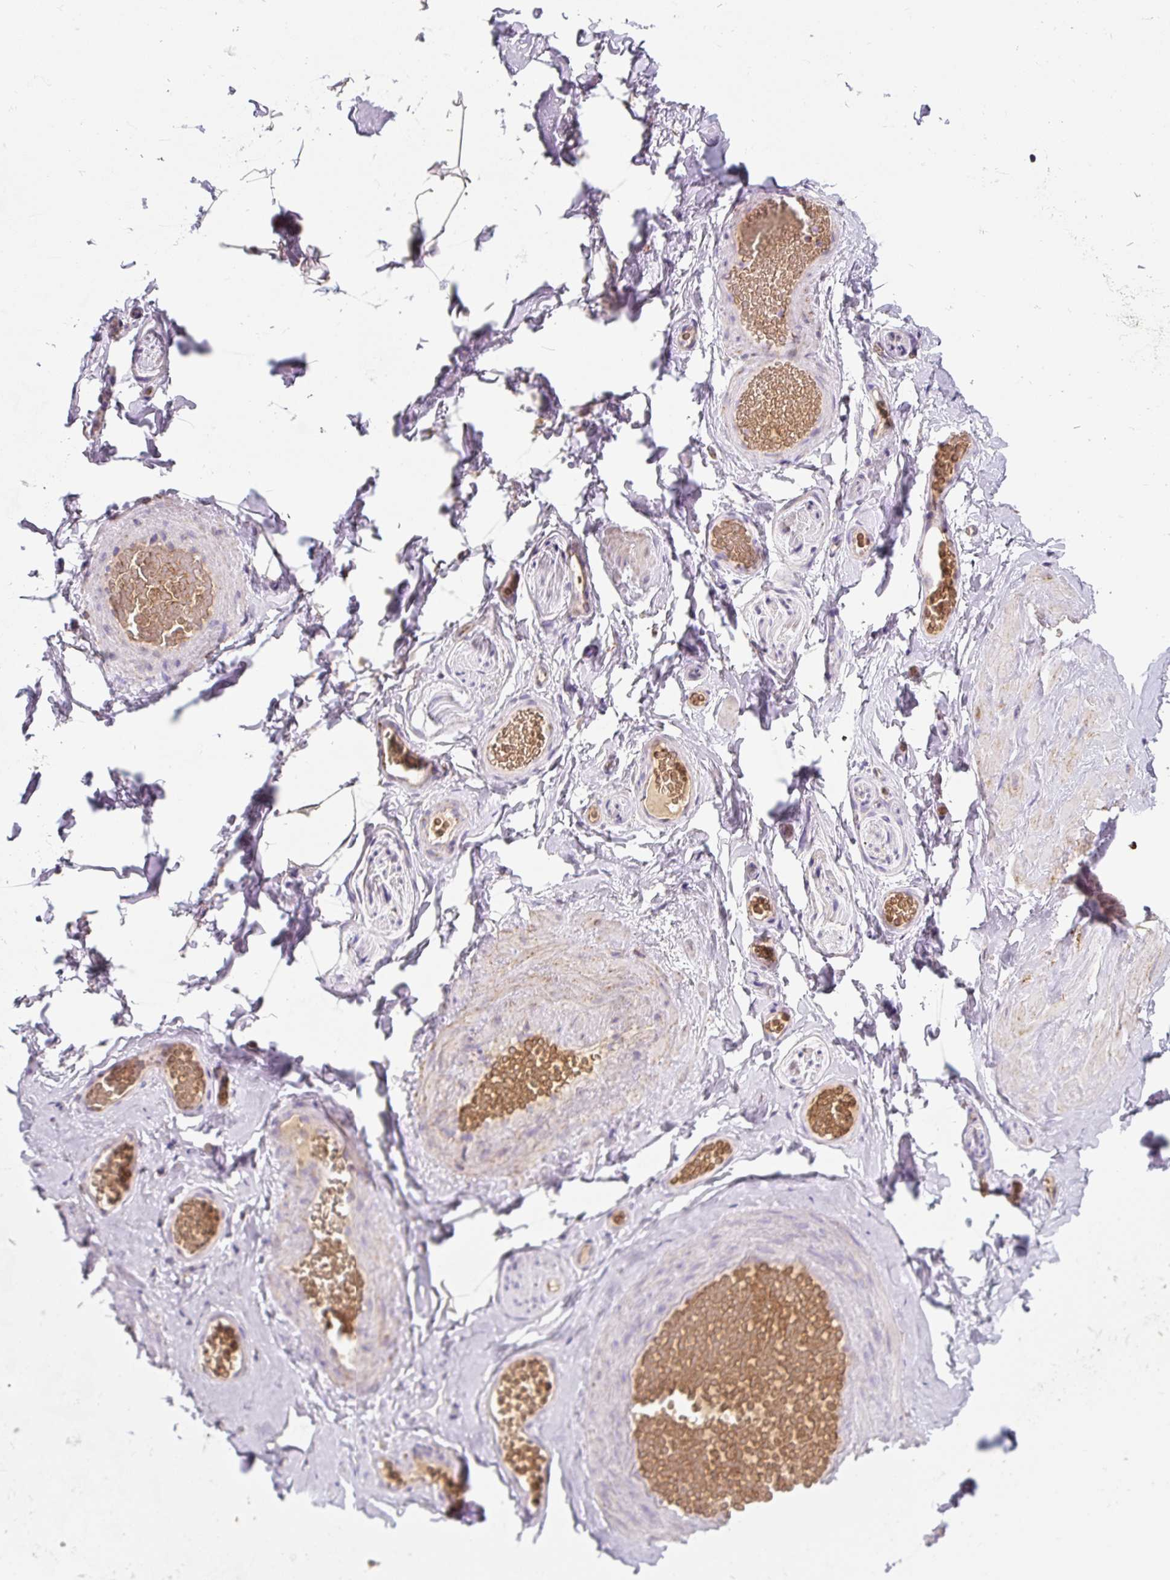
{"staining": {"intensity": "negative", "quantity": "none", "location": "none"}, "tissue": "adipose tissue", "cell_type": "Adipocytes", "image_type": "normal", "snomed": [{"axis": "morphology", "description": "Normal tissue, NOS"}, {"axis": "topography", "description": "Vascular tissue"}, {"axis": "topography", "description": "Peripheral nerve tissue"}], "caption": "High magnification brightfield microscopy of normal adipose tissue stained with DAB (3,3'-diaminobenzidine) (brown) and counterstained with hematoxylin (blue): adipocytes show no significant expression. (DAB IHC, high magnification).", "gene": "MT", "patient": {"sex": "male", "age": 41}}